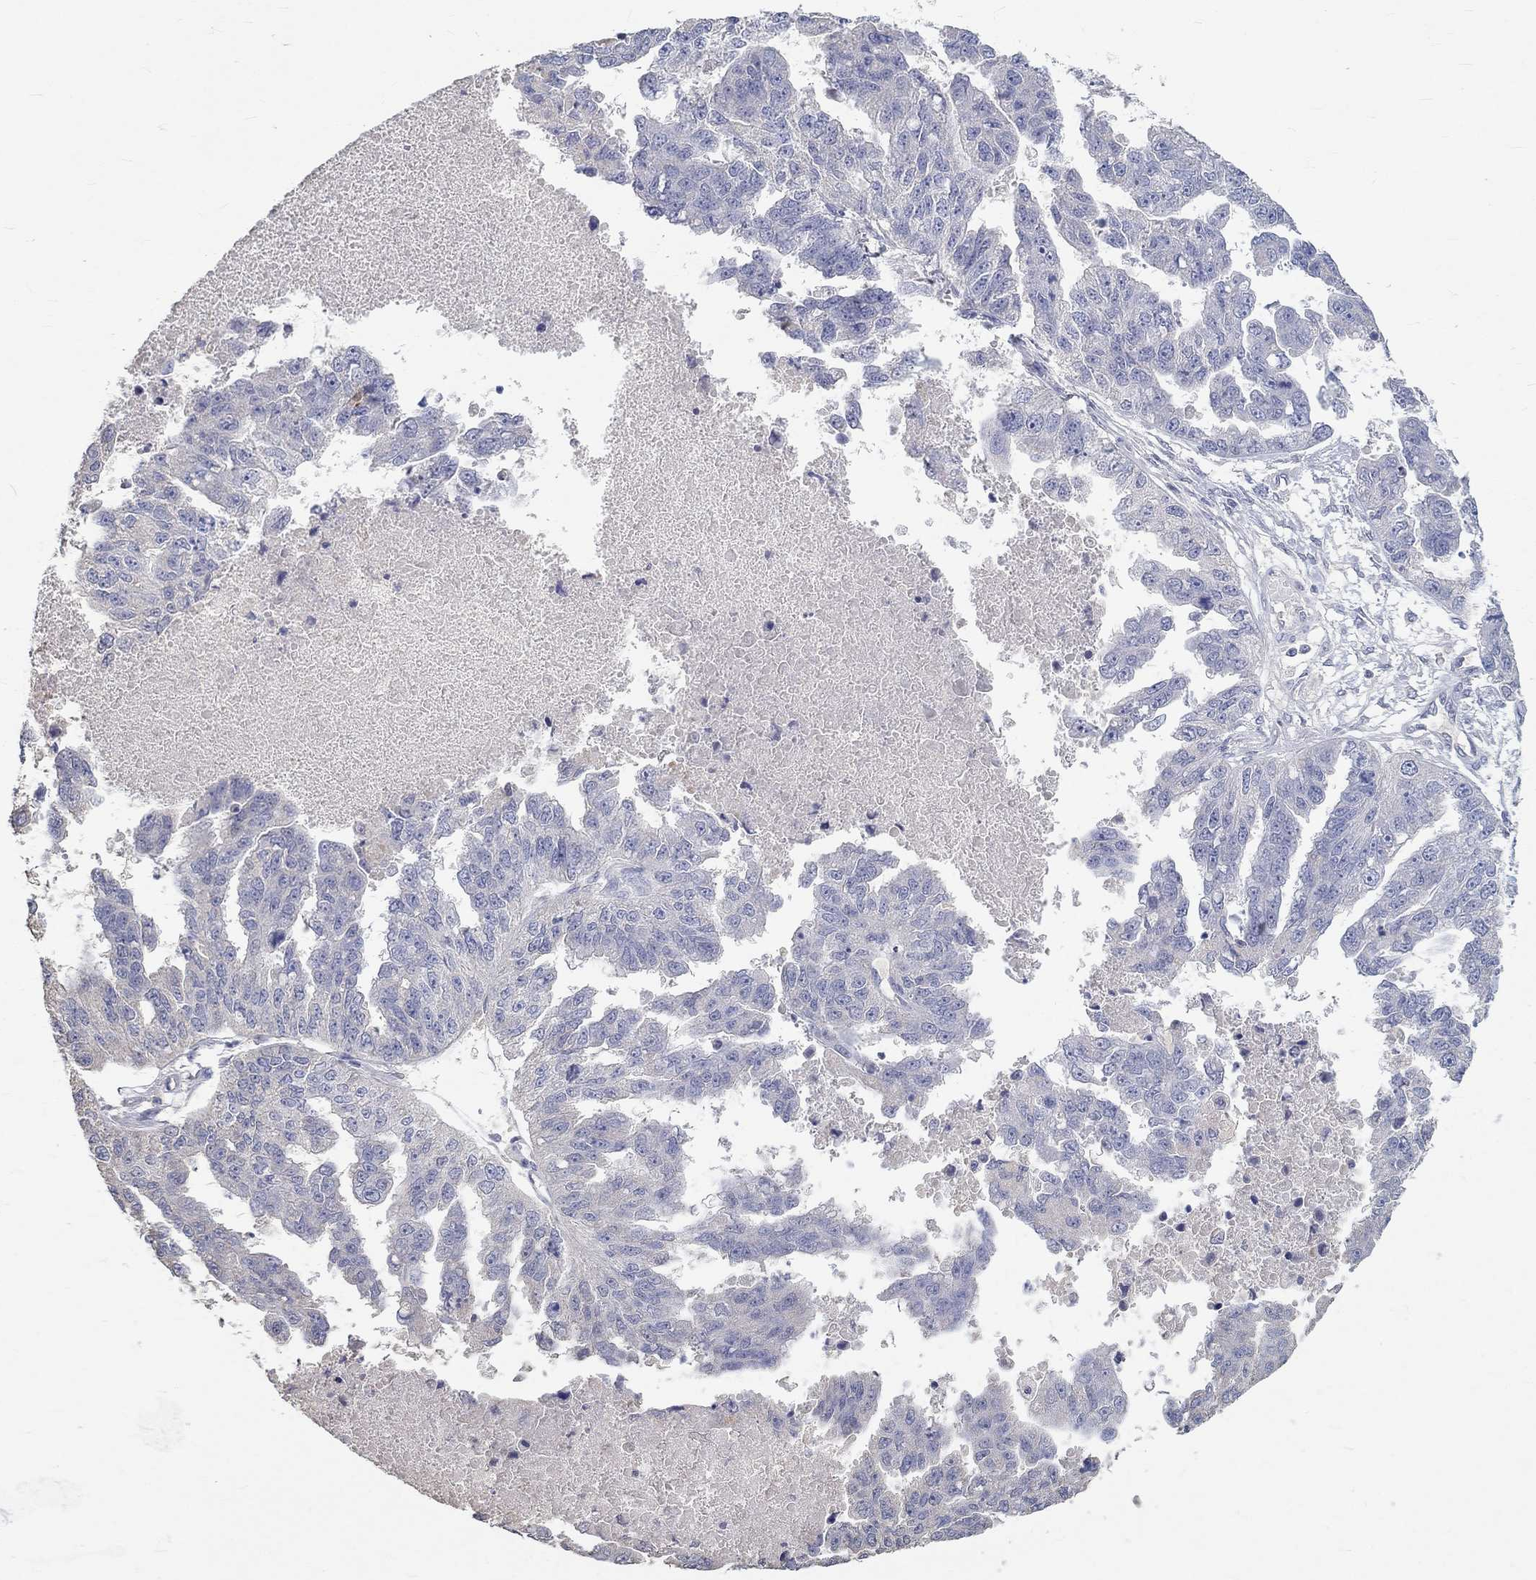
{"staining": {"intensity": "negative", "quantity": "none", "location": "none"}, "tissue": "ovarian cancer", "cell_type": "Tumor cells", "image_type": "cancer", "snomed": [{"axis": "morphology", "description": "Cystadenocarcinoma, serous, NOS"}, {"axis": "topography", "description": "Ovary"}], "caption": "DAB immunohistochemical staining of ovarian cancer (serous cystadenocarcinoma) demonstrates no significant positivity in tumor cells.", "gene": "FGF2", "patient": {"sex": "female", "age": 58}}